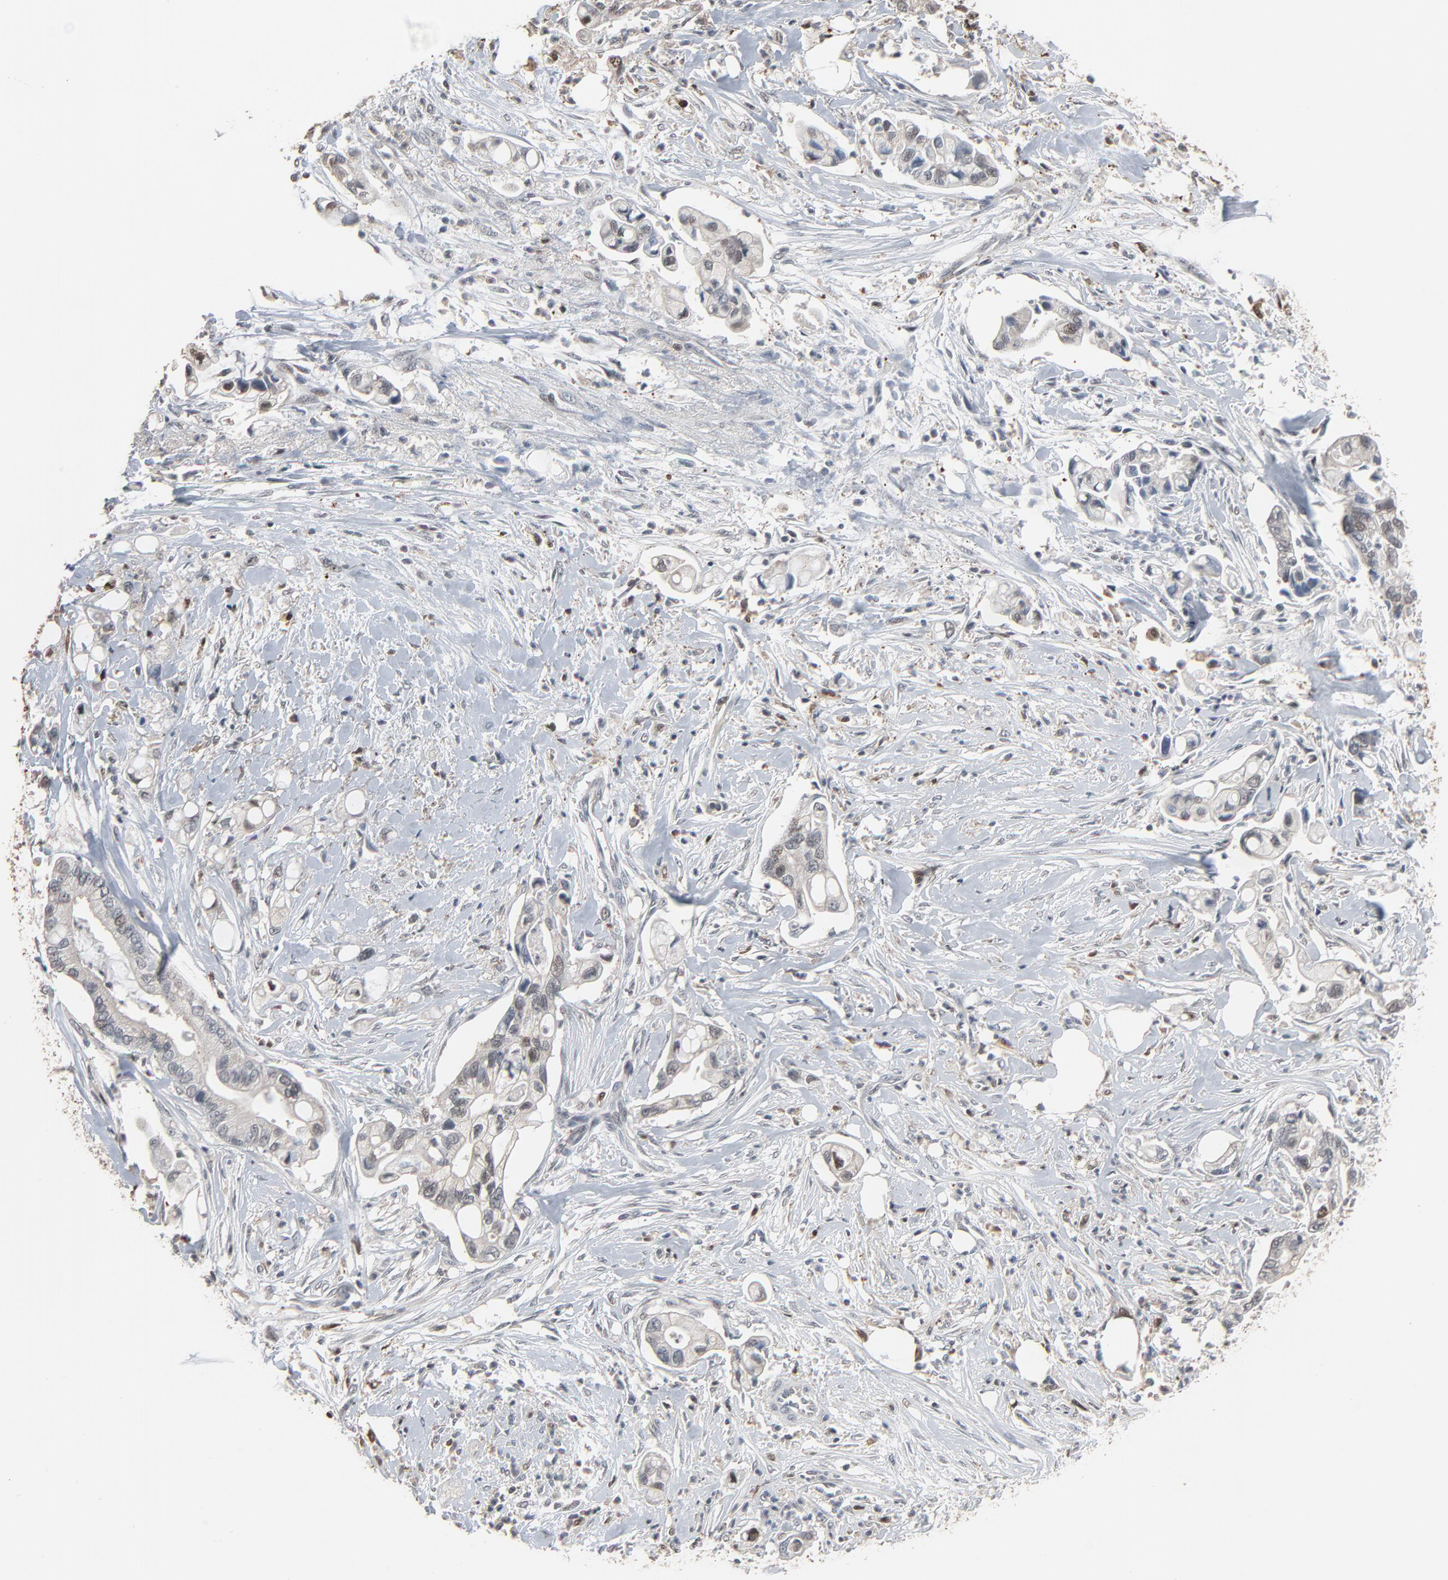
{"staining": {"intensity": "weak", "quantity": "<25%", "location": "nuclear"}, "tissue": "pancreatic cancer", "cell_type": "Tumor cells", "image_type": "cancer", "snomed": [{"axis": "morphology", "description": "Adenocarcinoma, NOS"}, {"axis": "topography", "description": "Pancreas"}], "caption": "An image of pancreatic cancer (adenocarcinoma) stained for a protein displays no brown staining in tumor cells.", "gene": "DOCK8", "patient": {"sex": "male", "age": 70}}